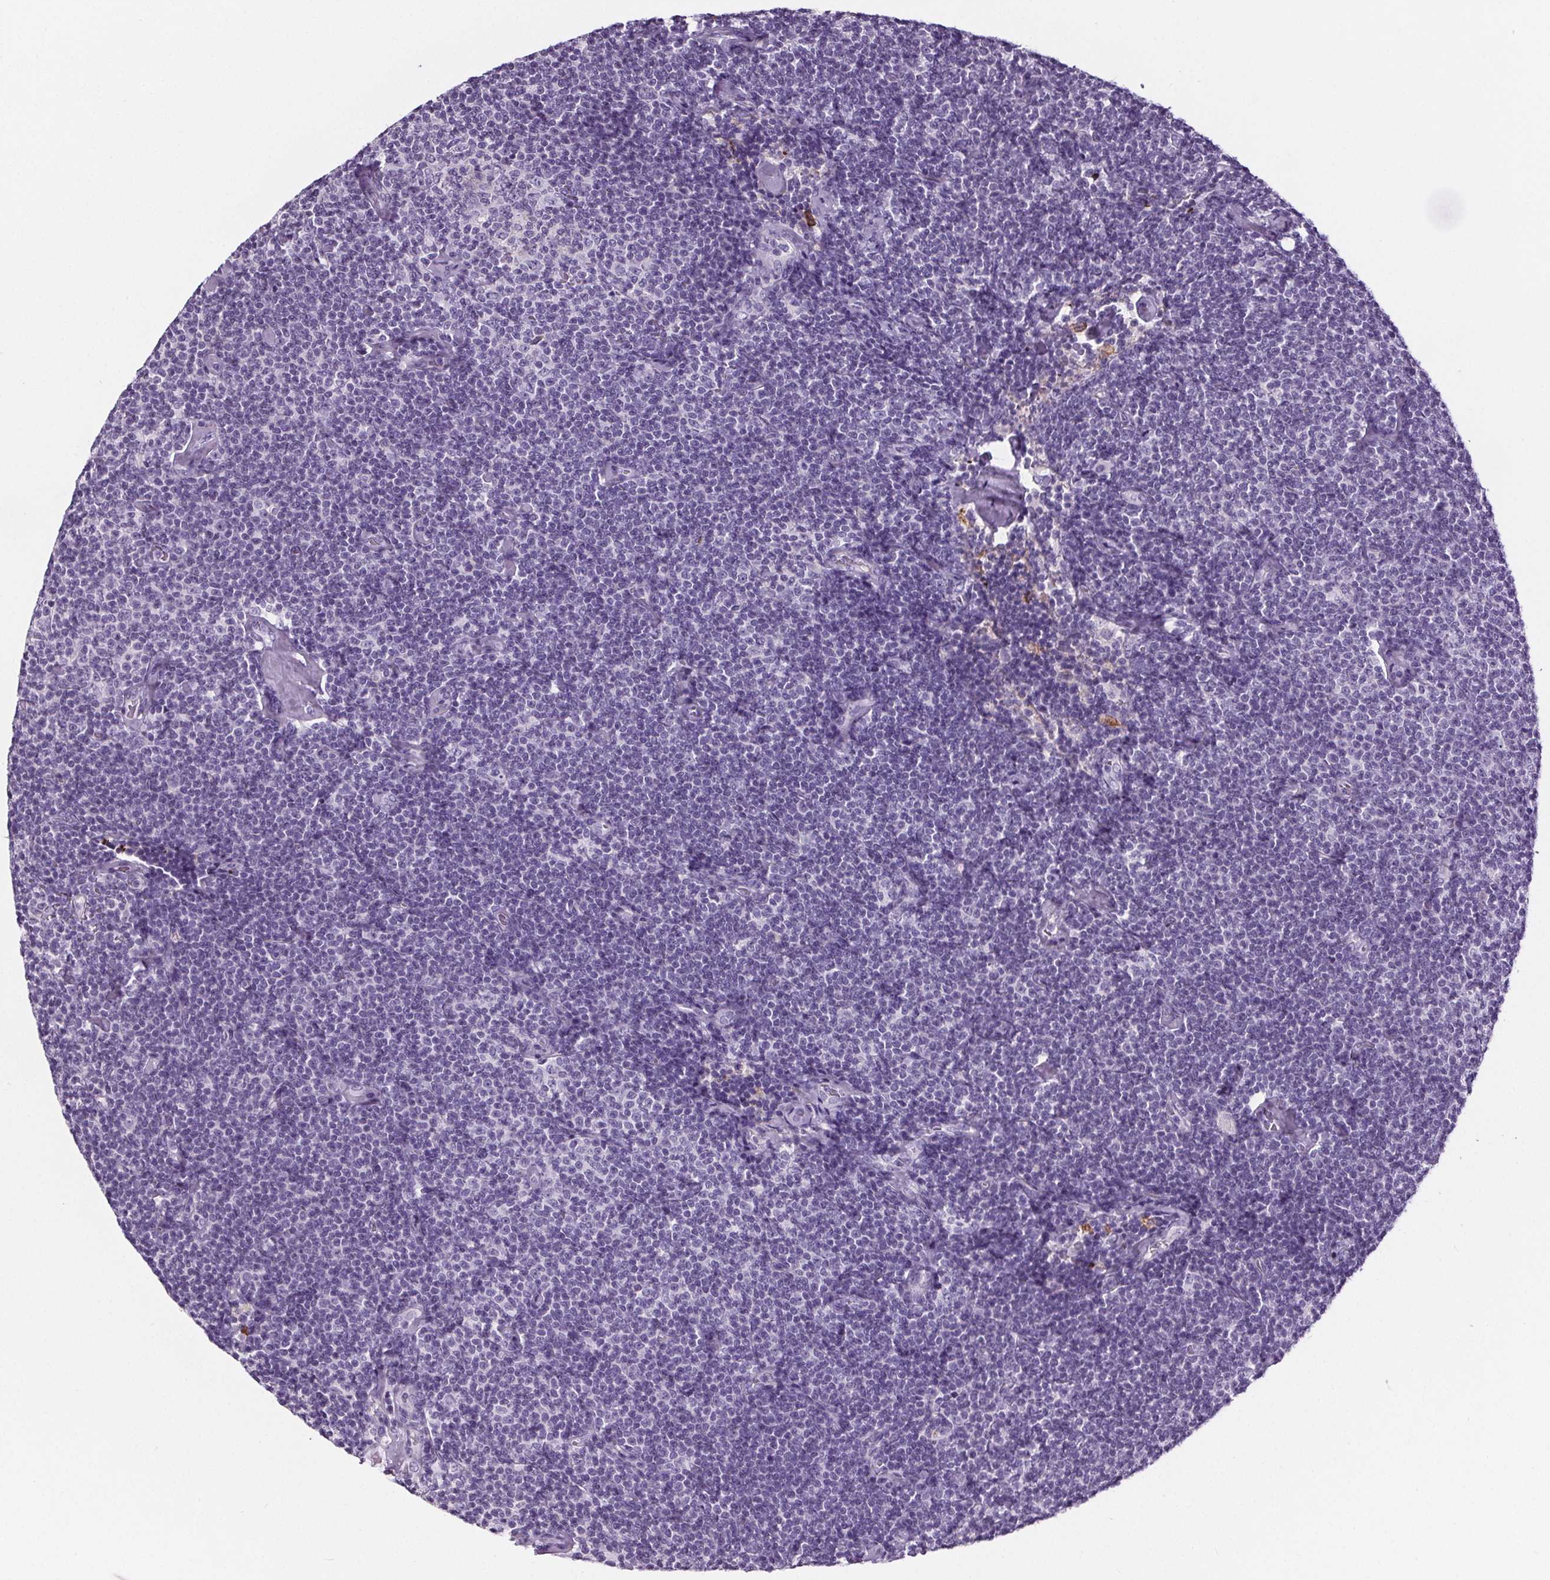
{"staining": {"intensity": "negative", "quantity": "none", "location": "none"}, "tissue": "lymphoma", "cell_type": "Tumor cells", "image_type": "cancer", "snomed": [{"axis": "morphology", "description": "Malignant lymphoma, non-Hodgkin's type, Low grade"}, {"axis": "topography", "description": "Lymph node"}], "caption": "Tumor cells are negative for brown protein staining in lymphoma.", "gene": "CD5L", "patient": {"sex": "male", "age": 81}}